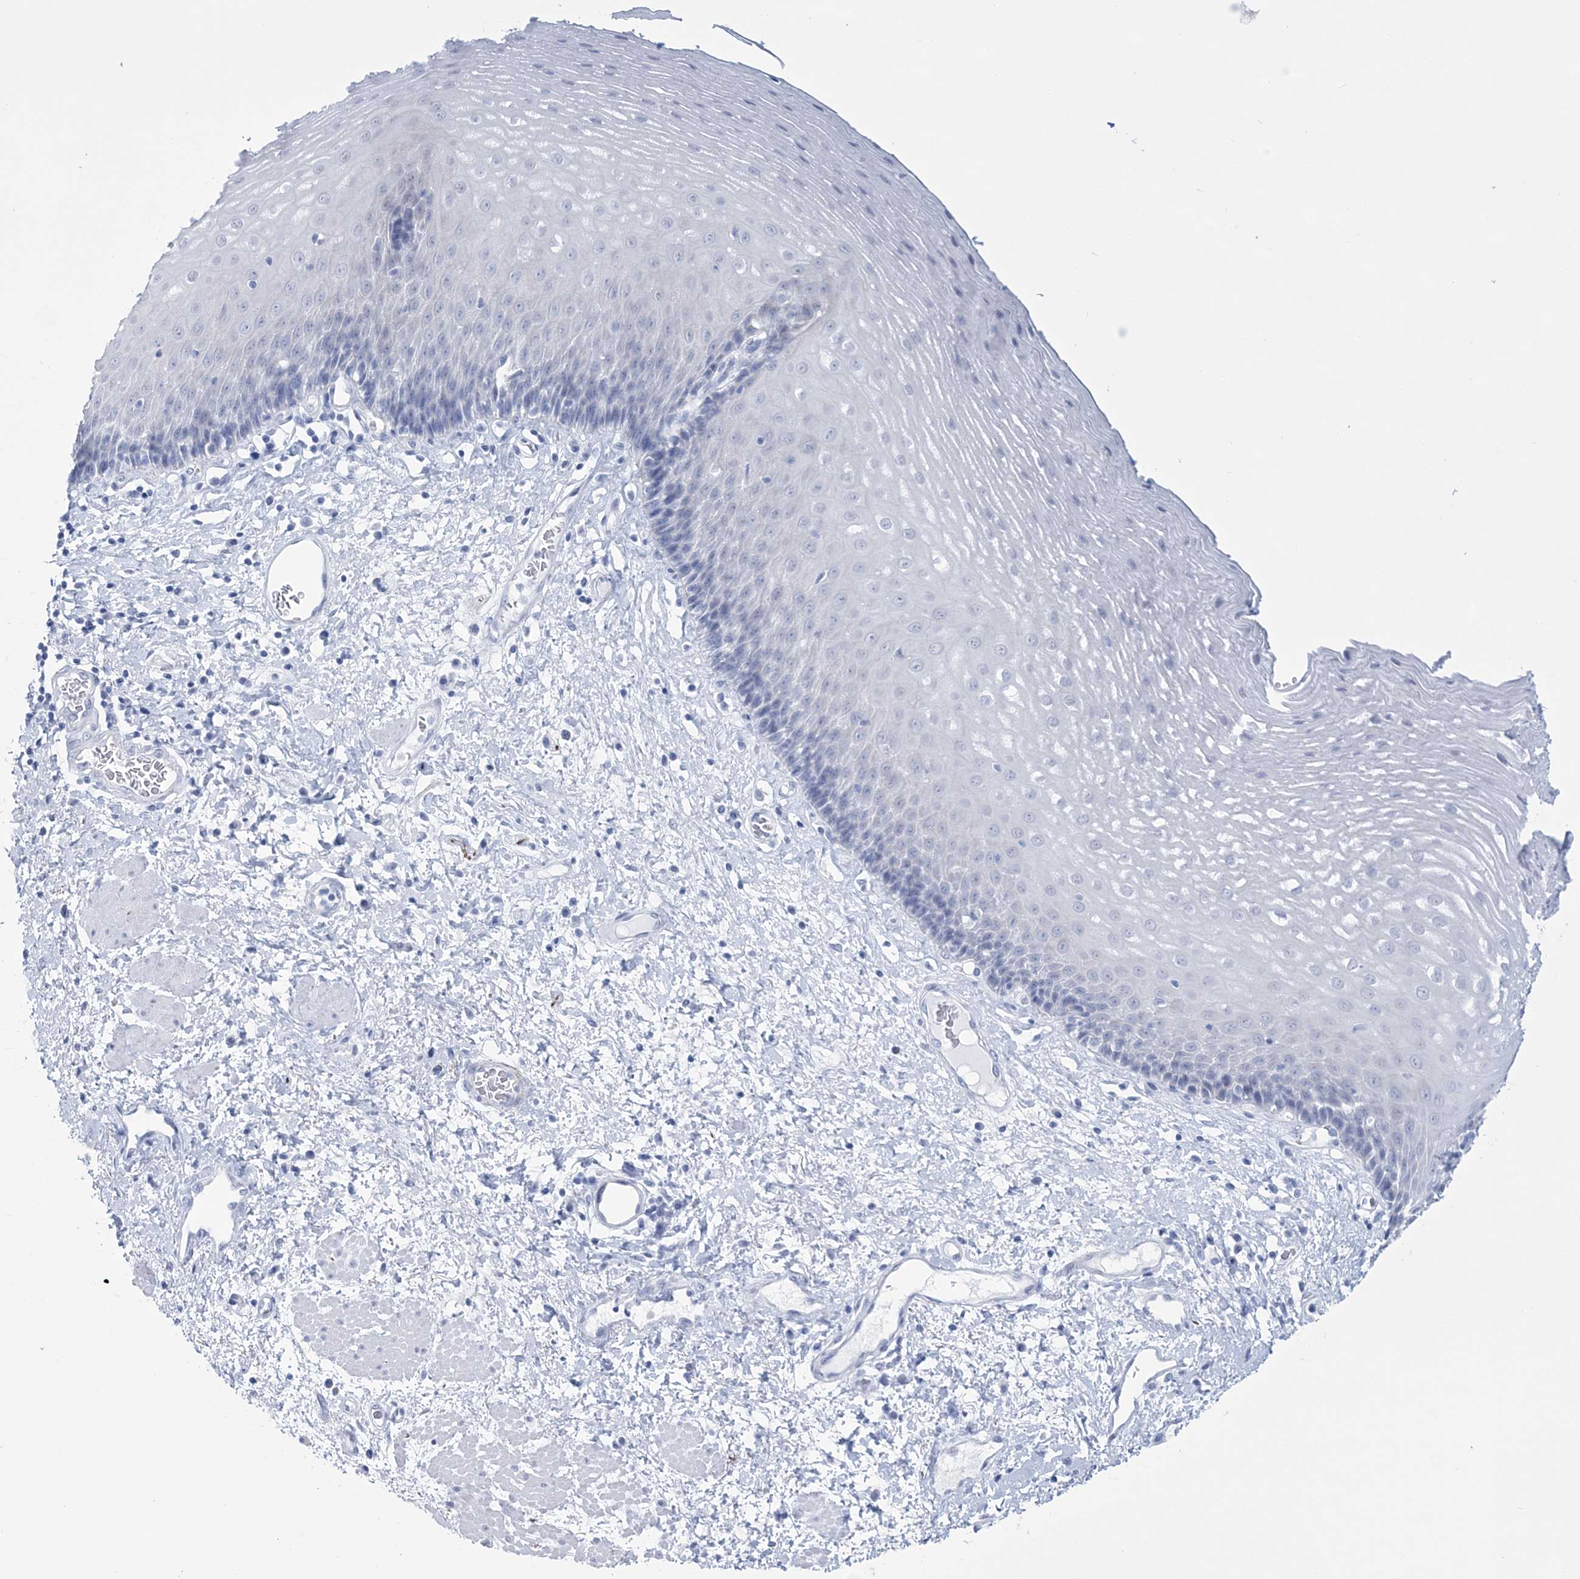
{"staining": {"intensity": "negative", "quantity": "none", "location": "none"}, "tissue": "esophagus", "cell_type": "Squamous epithelial cells", "image_type": "normal", "snomed": [{"axis": "morphology", "description": "Normal tissue, NOS"}, {"axis": "morphology", "description": "Adenocarcinoma, NOS"}, {"axis": "topography", "description": "Esophagus"}], "caption": "High power microscopy histopathology image of an IHC micrograph of benign esophagus, revealing no significant positivity in squamous epithelial cells.", "gene": "DPCD", "patient": {"sex": "male", "age": 62}}